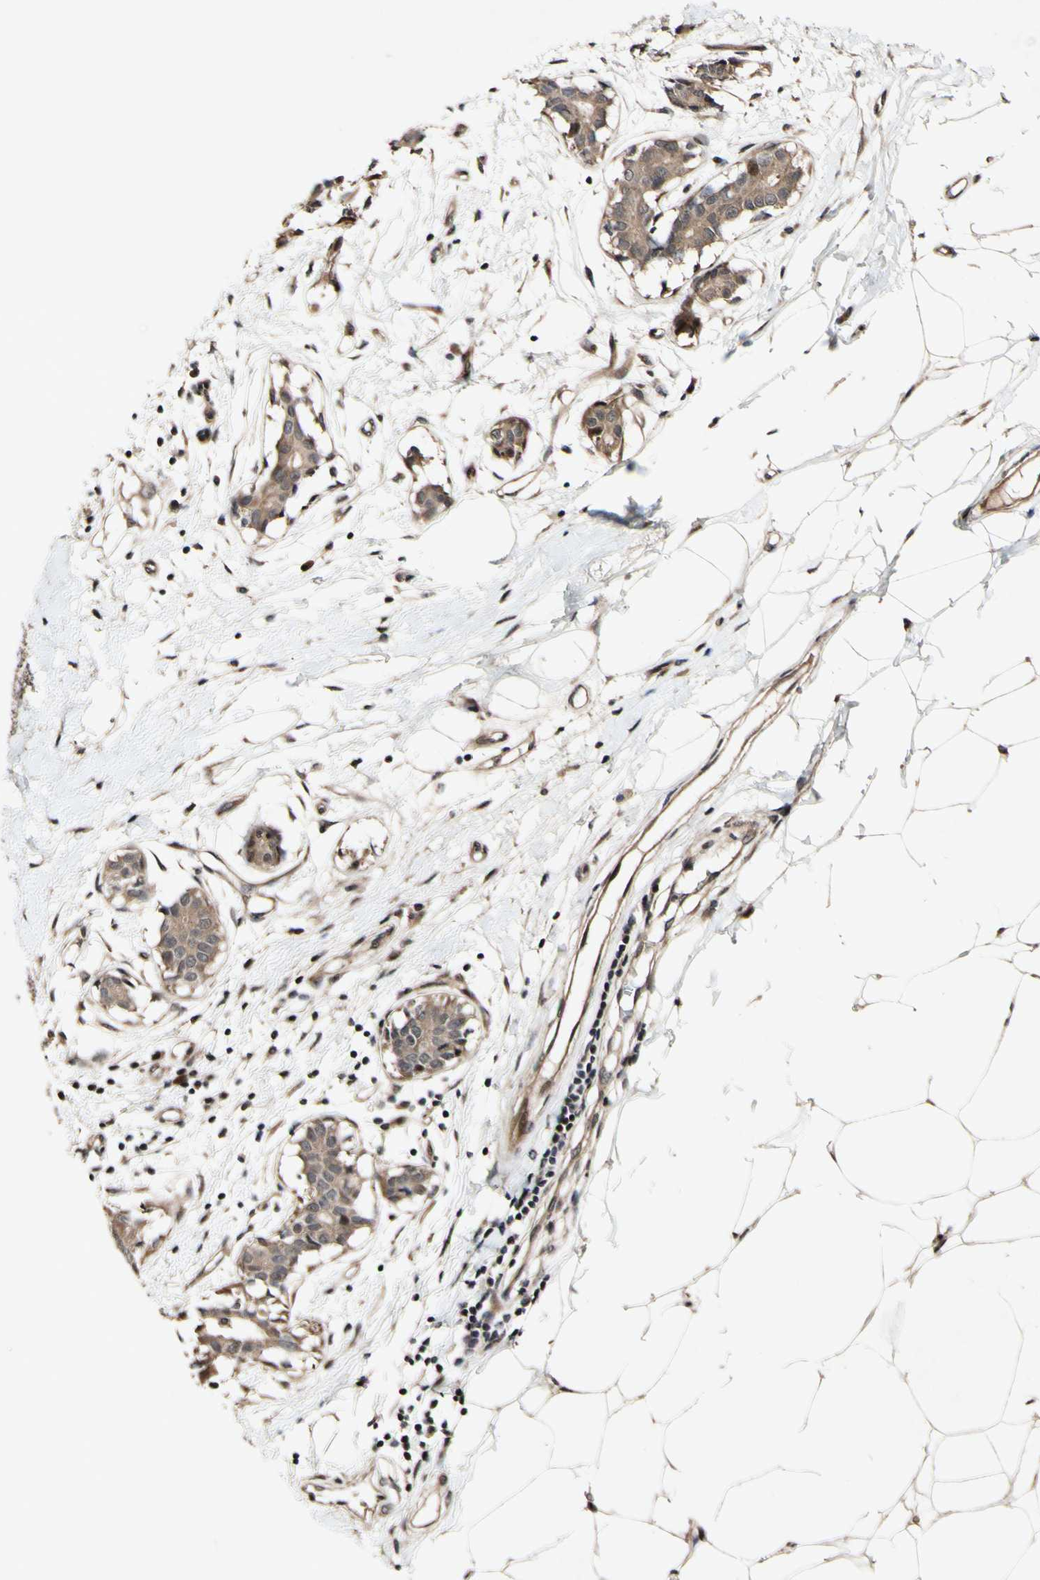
{"staining": {"intensity": "weak", "quantity": ">75%", "location": "cytoplasmic/membranous"}, "tissue": "breast cancer", "cell_type": "Tumor cells", "image_type": "cancer", "snomed": [{"axis": "morphology", "description": "Duct carcinoma"}, {"axis": "topography", "description": "Breast"}], "caption": "Immunohistochemistry (IHC) staining of infiltrating ductal carcinoma (breast), which reveals low levels of weak cytoplasmic/membranous staining in about >75% of tumor cells indicating weak cytoplasmic/membranous protein expression. The staining was performed using DAB (3,3'-diaminobenzidine) (brown) for protein detection and nuclei were counterstained in hematoxylin (blue).", "gene": "CSNK1E", "patient": {"sex": "female", "age": 40}}